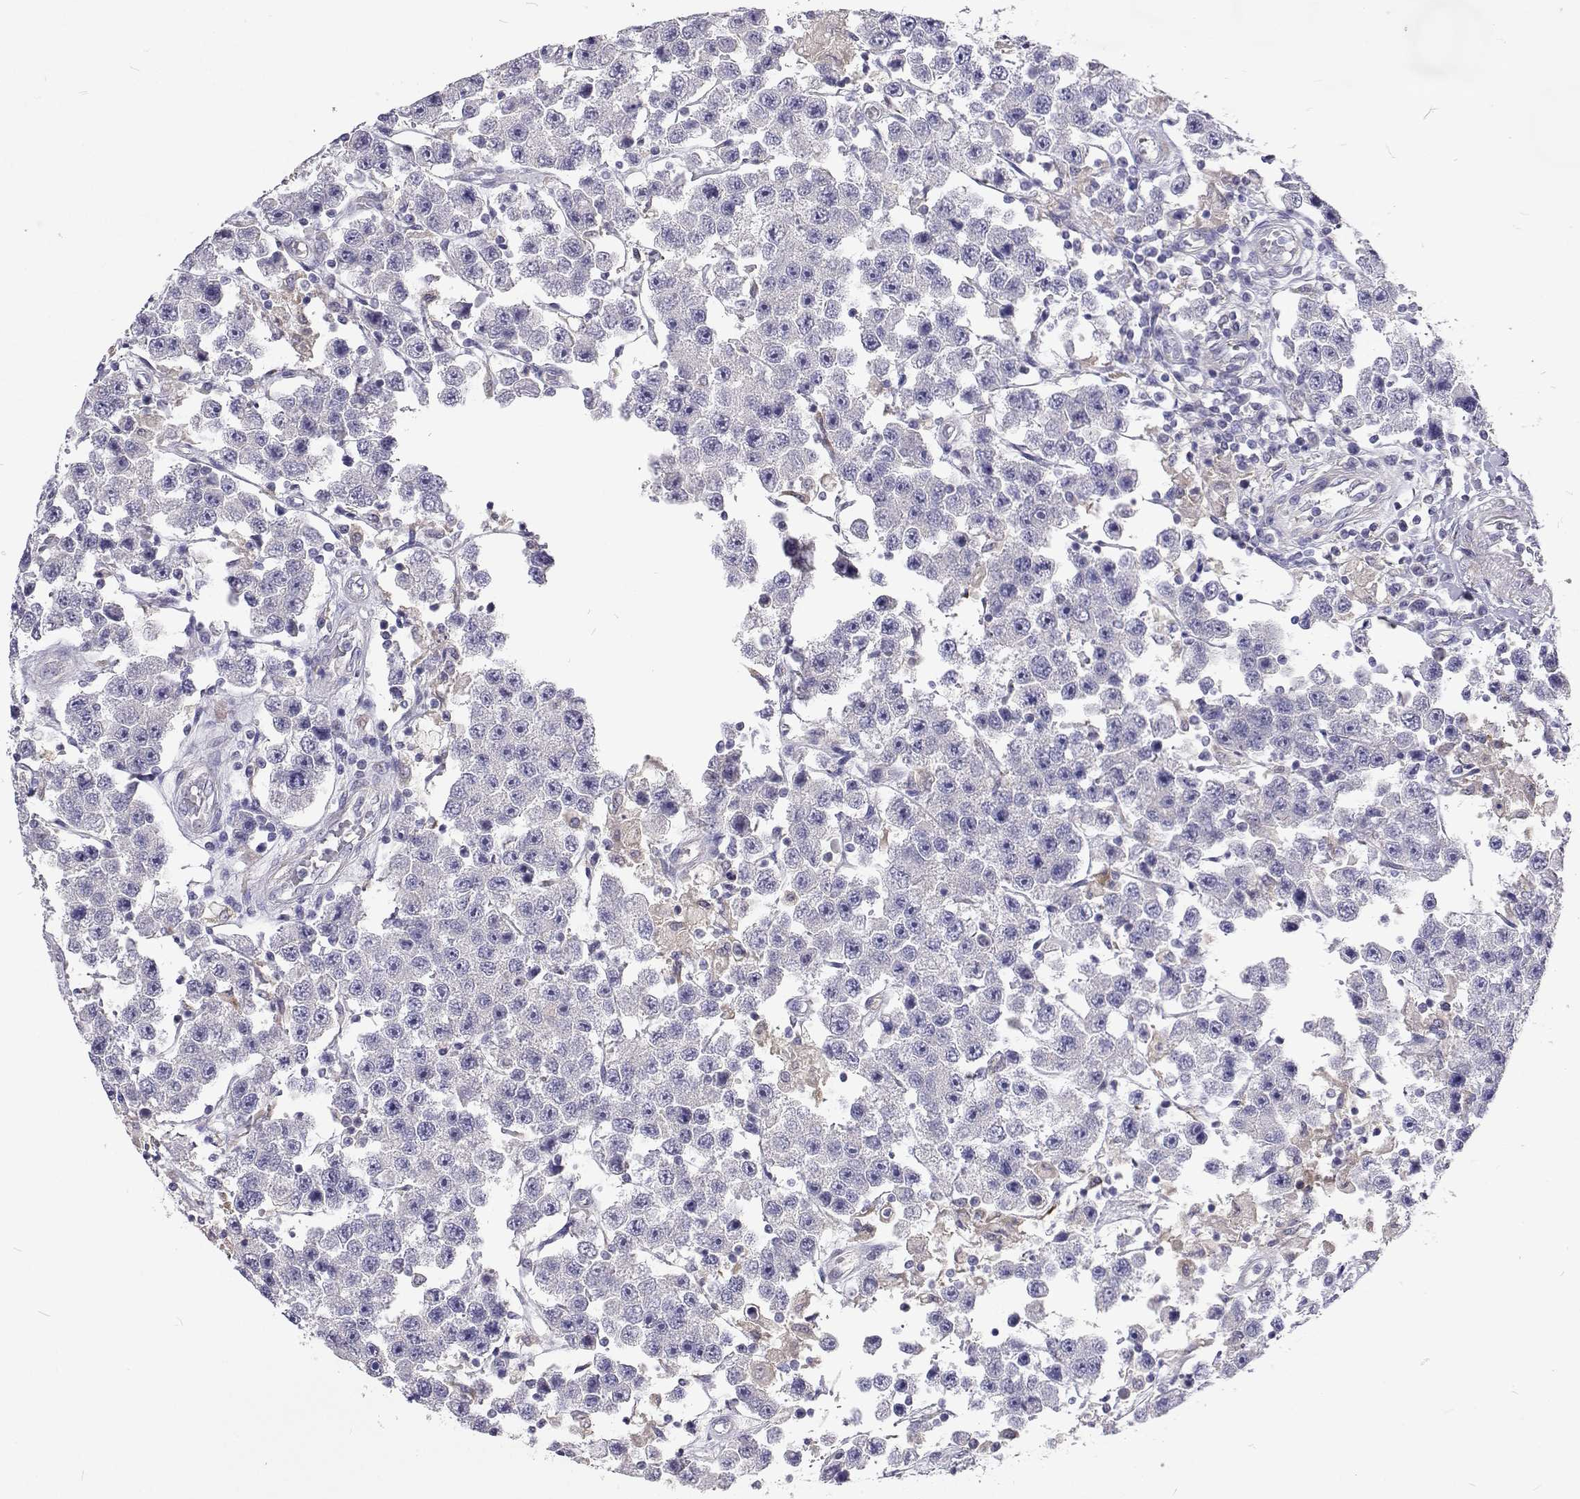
{"staining": {"intensity": "negative", "quantity": "none", "location": "none"}, "tissue": "testis cancer", "cell_type": "Tumor cells", "image_type": "cancer", "snomed": [{"axis": "morphology", "description": "Seminoma, NOS"}, {"axis": "topography", "description": "Testis"}], "caption": "DAB (3,3'-diaminobenzidine) immunohistochemical staining of human testis cancer exhibits no significant positivity in tumor cells.", "gene": "LHFPL7", "patient": {"sex": "male", "age": 45}}